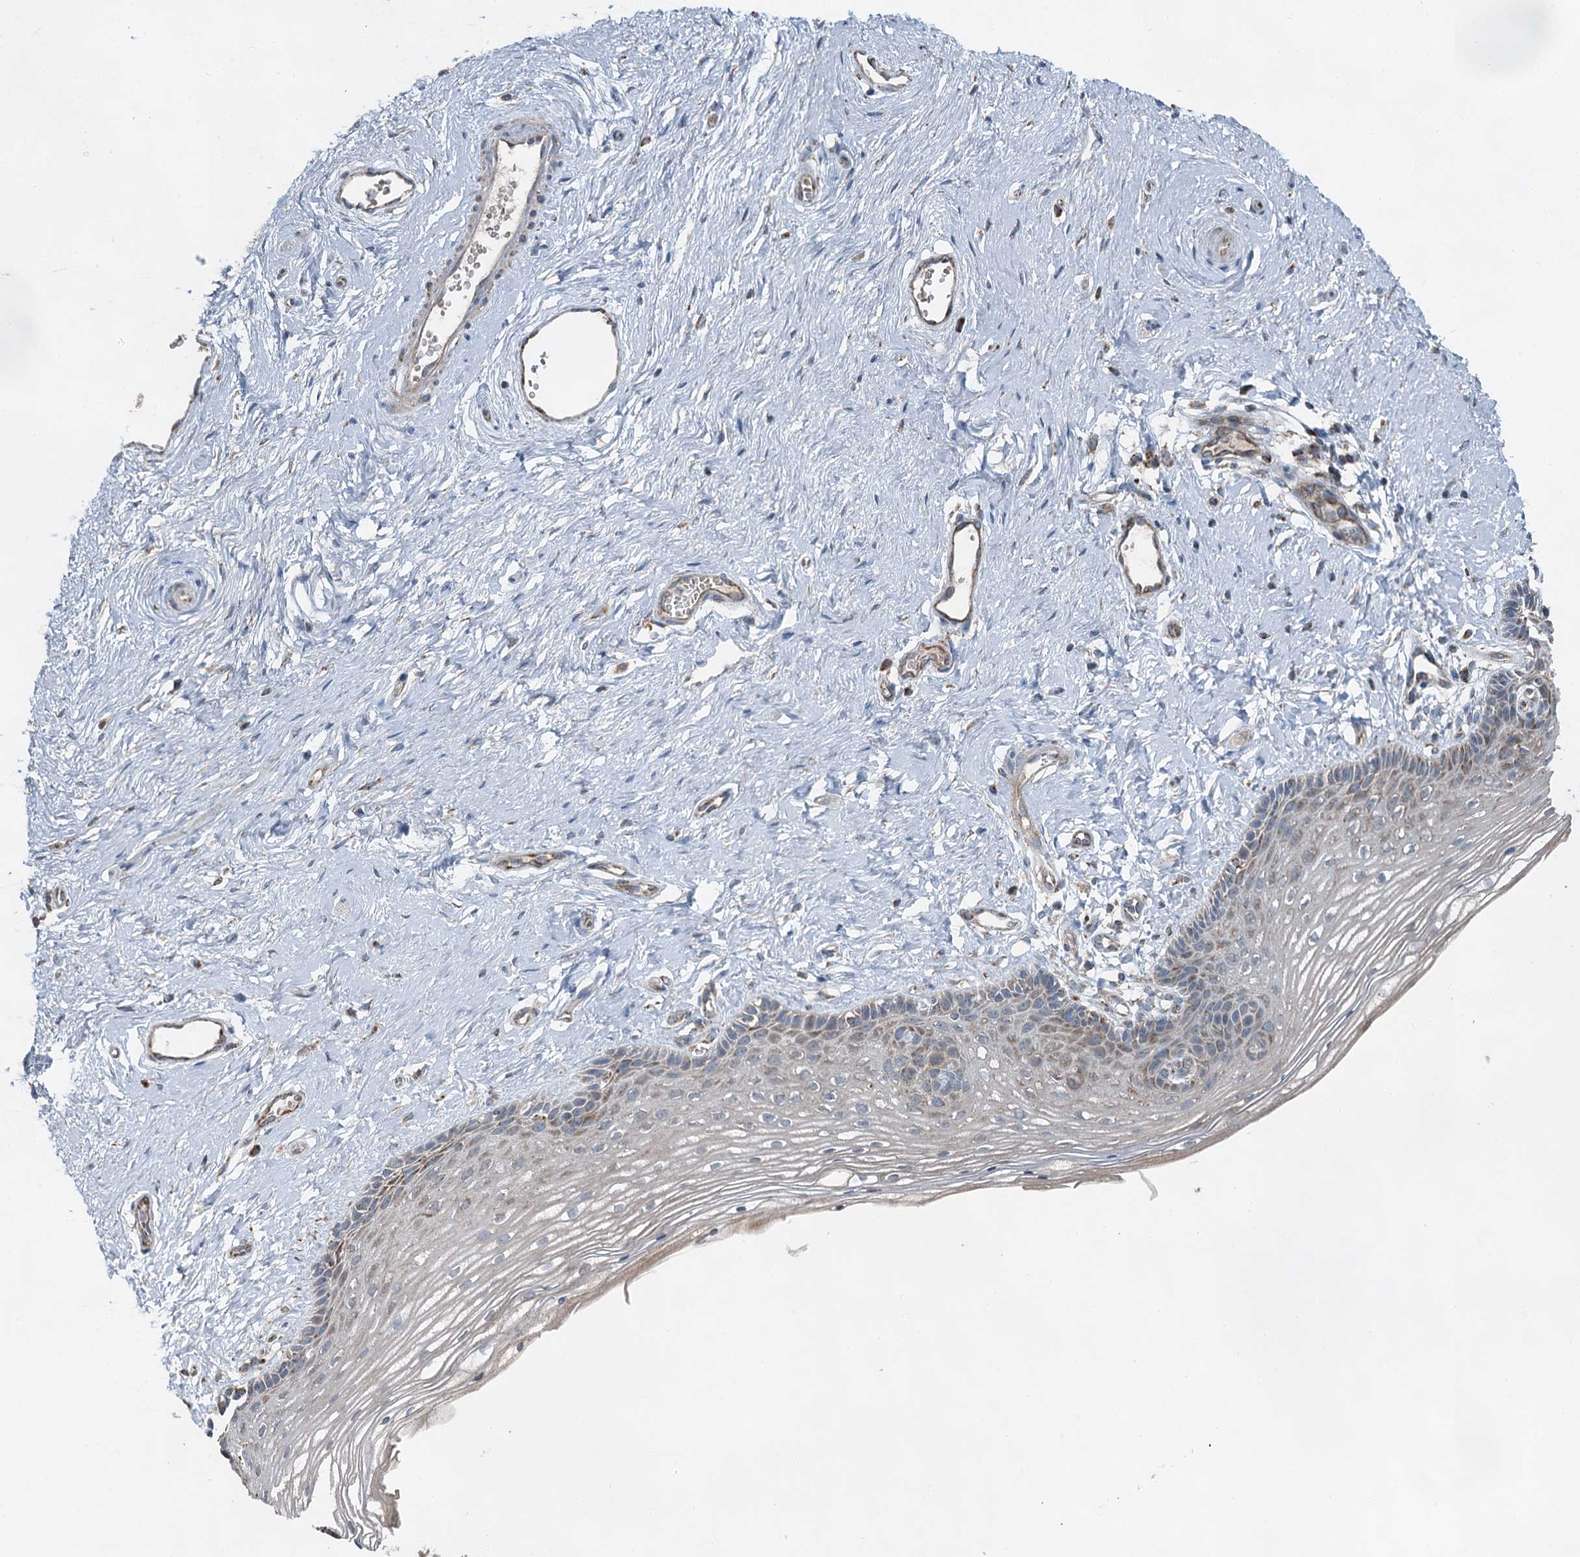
{"staining": {"intensity": "weak", "quantity": "<25%", "location": "cytoplasmic/membranous"}, "tissue": "vagina", "cell_type": "Squamous epithelial cells", "image_type": "normal", "snomed": [{"axis": "morphology", "description": "Normal tissue, NOS"}, {"axis": "topography", "description": "Vagina"}], "caption": "High magnification brightfield microscopy of unremarkable vagina stained with DAB (brown) and counterstained with hematoxylin (blue): squamous epithelial cells show no significant expression.", "gene": "HAUS2", "patient": {"sex": "female", "age": 46}}